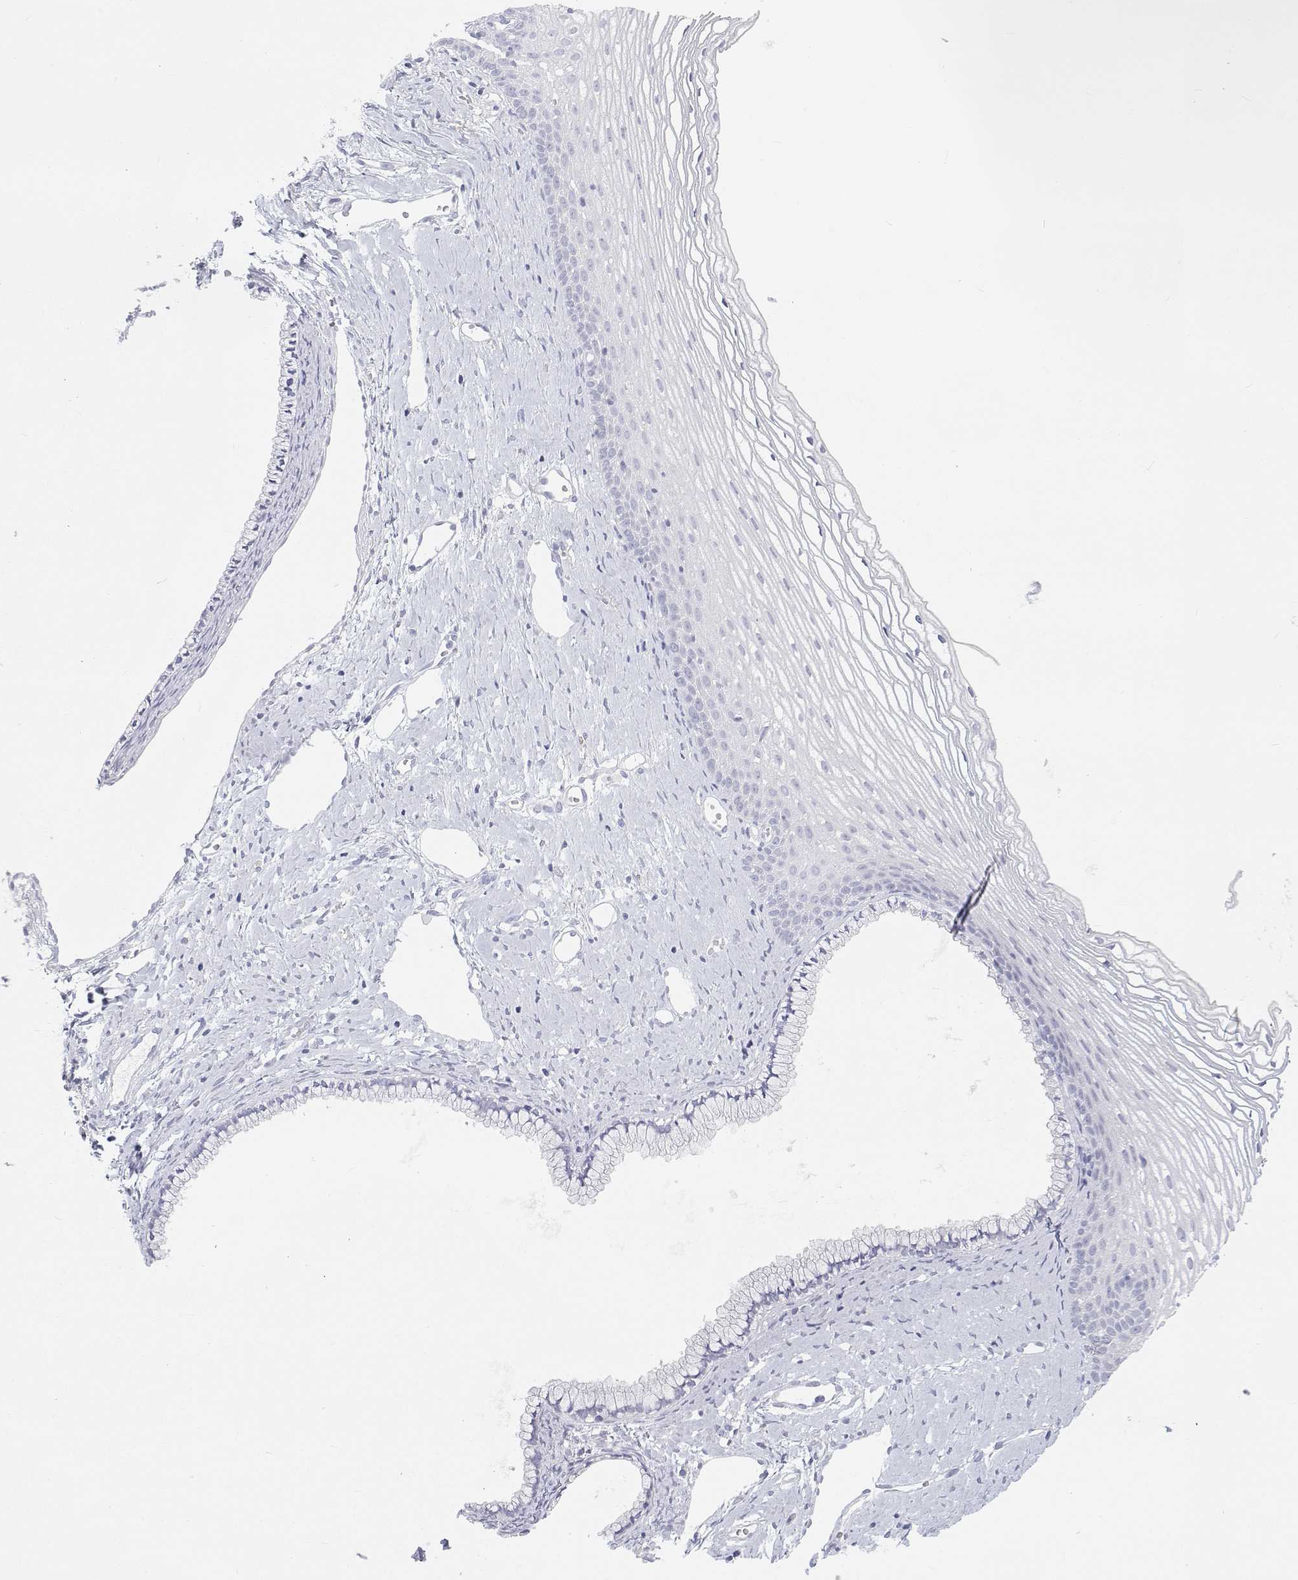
{"staining": {"intensity": "negative", "quantity": "none", "location": "none"}, "tissue": "cervix", "cell_type": "Glandular cells", "image_type": "normal", "snomed": [{"axis": "morphology", "description": "Normal tissue, NOS"}, {"axis": "topography", "description": "Cervix"}], "caption": "Immunohistochemistry (IHC) histopathology image of normal cervix: human cervix stained with DAB (3,3'-diaminobenzidine) displays no significant protein expression in glandular cells.", "gene": "TTN", "patient": {"sex": "female", "age": 40}}